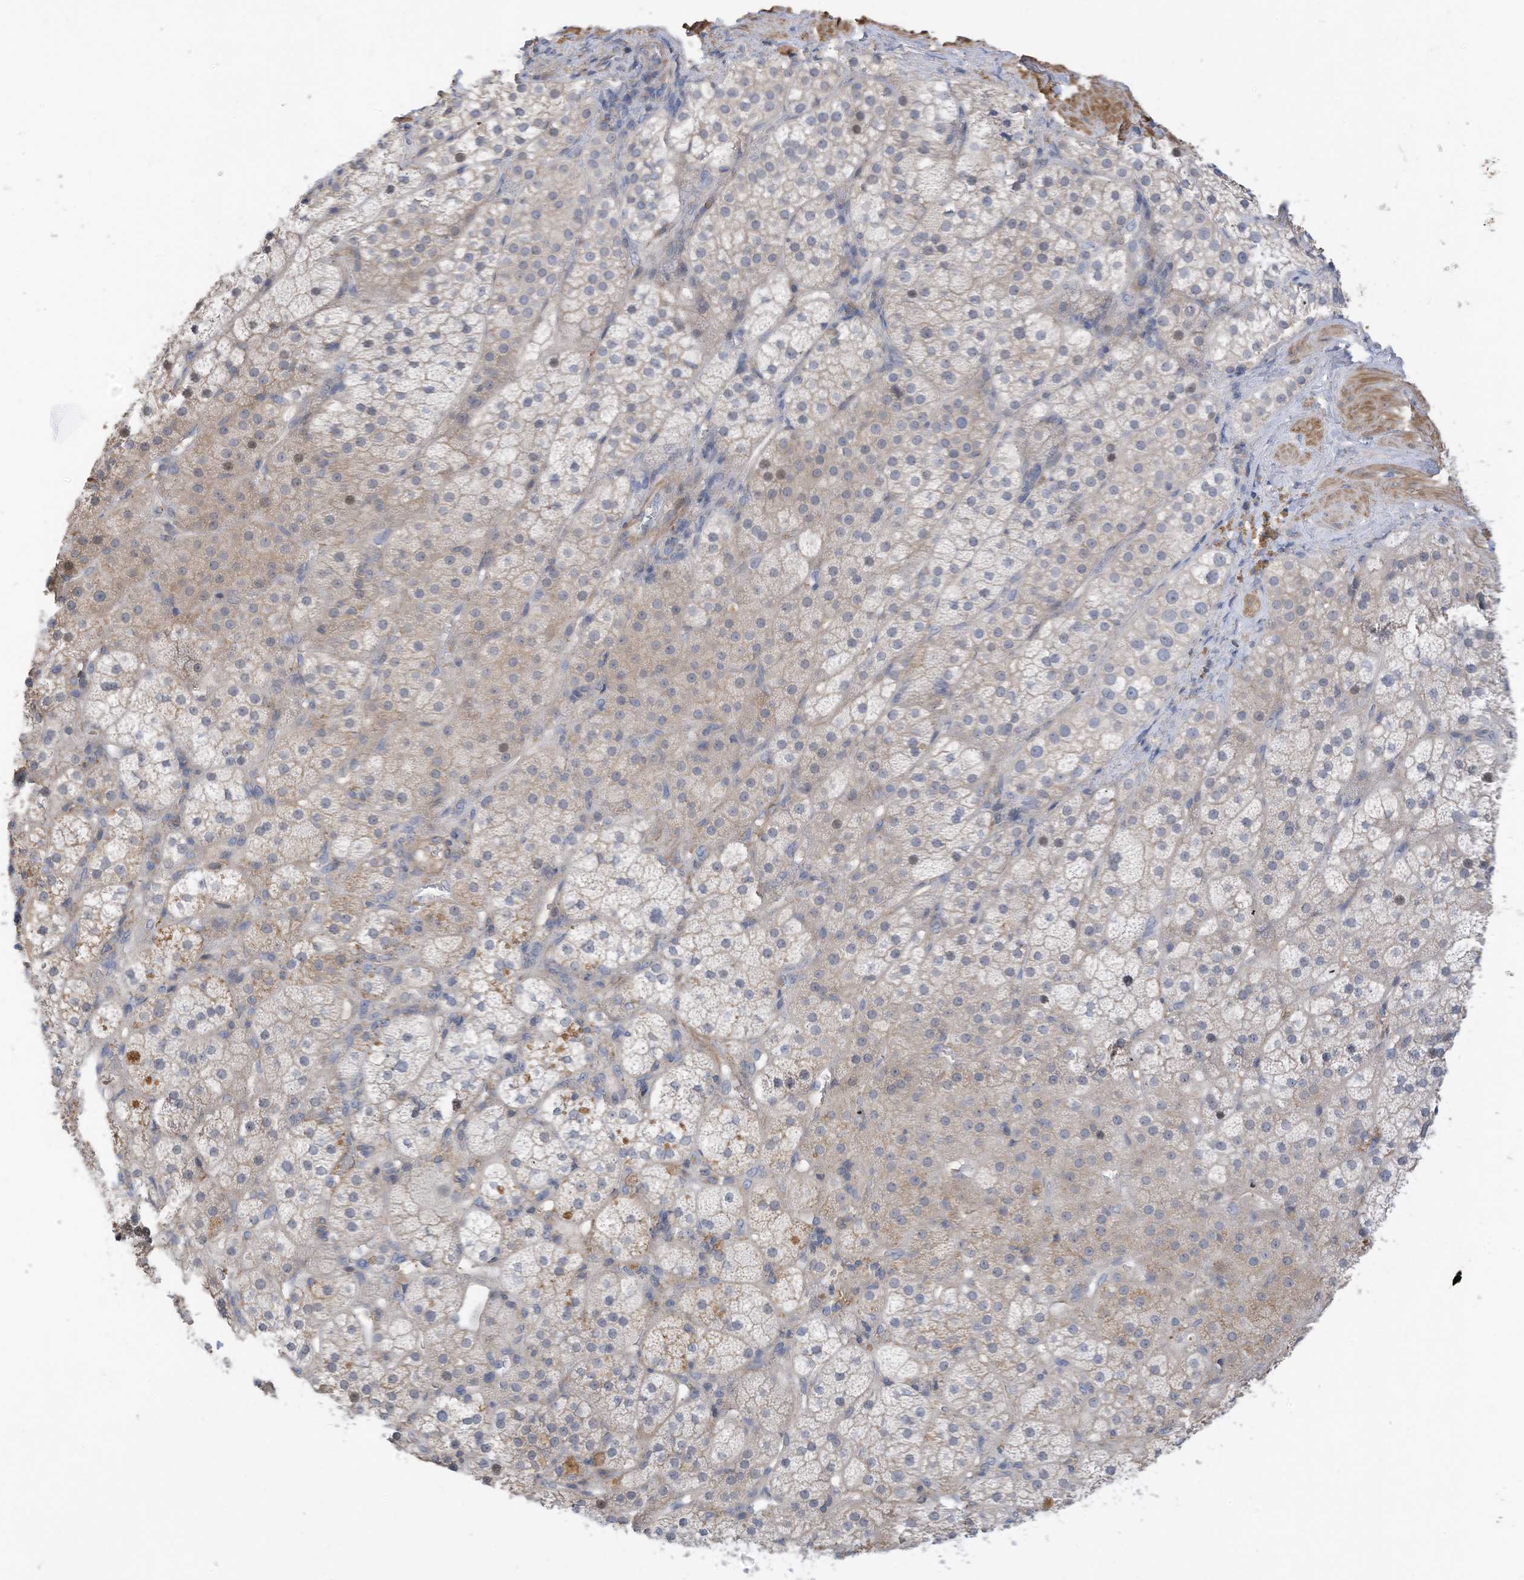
{"staining": {"intensity": "weak", "quantity": "25%-75%", "location": "cytoplasmic/membranous"}, "tissue": "adrenal gland", "cell_type": "Glandular cells", "image_type": "normal", "snomed": [{"axis": "morphology", "description": "Normal tissue, NOS"}, {"axis": "topography", "description": "Adrenal gland"}], "caption": "High-power microscopy captured an IHC histopathology image of normal adrenal gland, revealing weak cytoplasmic/membranous positivity in about 25%-75% of glandular cells. Ihc stains the protein of interest in brown and the nuclei are stained blue.", "gene": "SLFN14", "patient": {"sex": "male", "age": 57}}